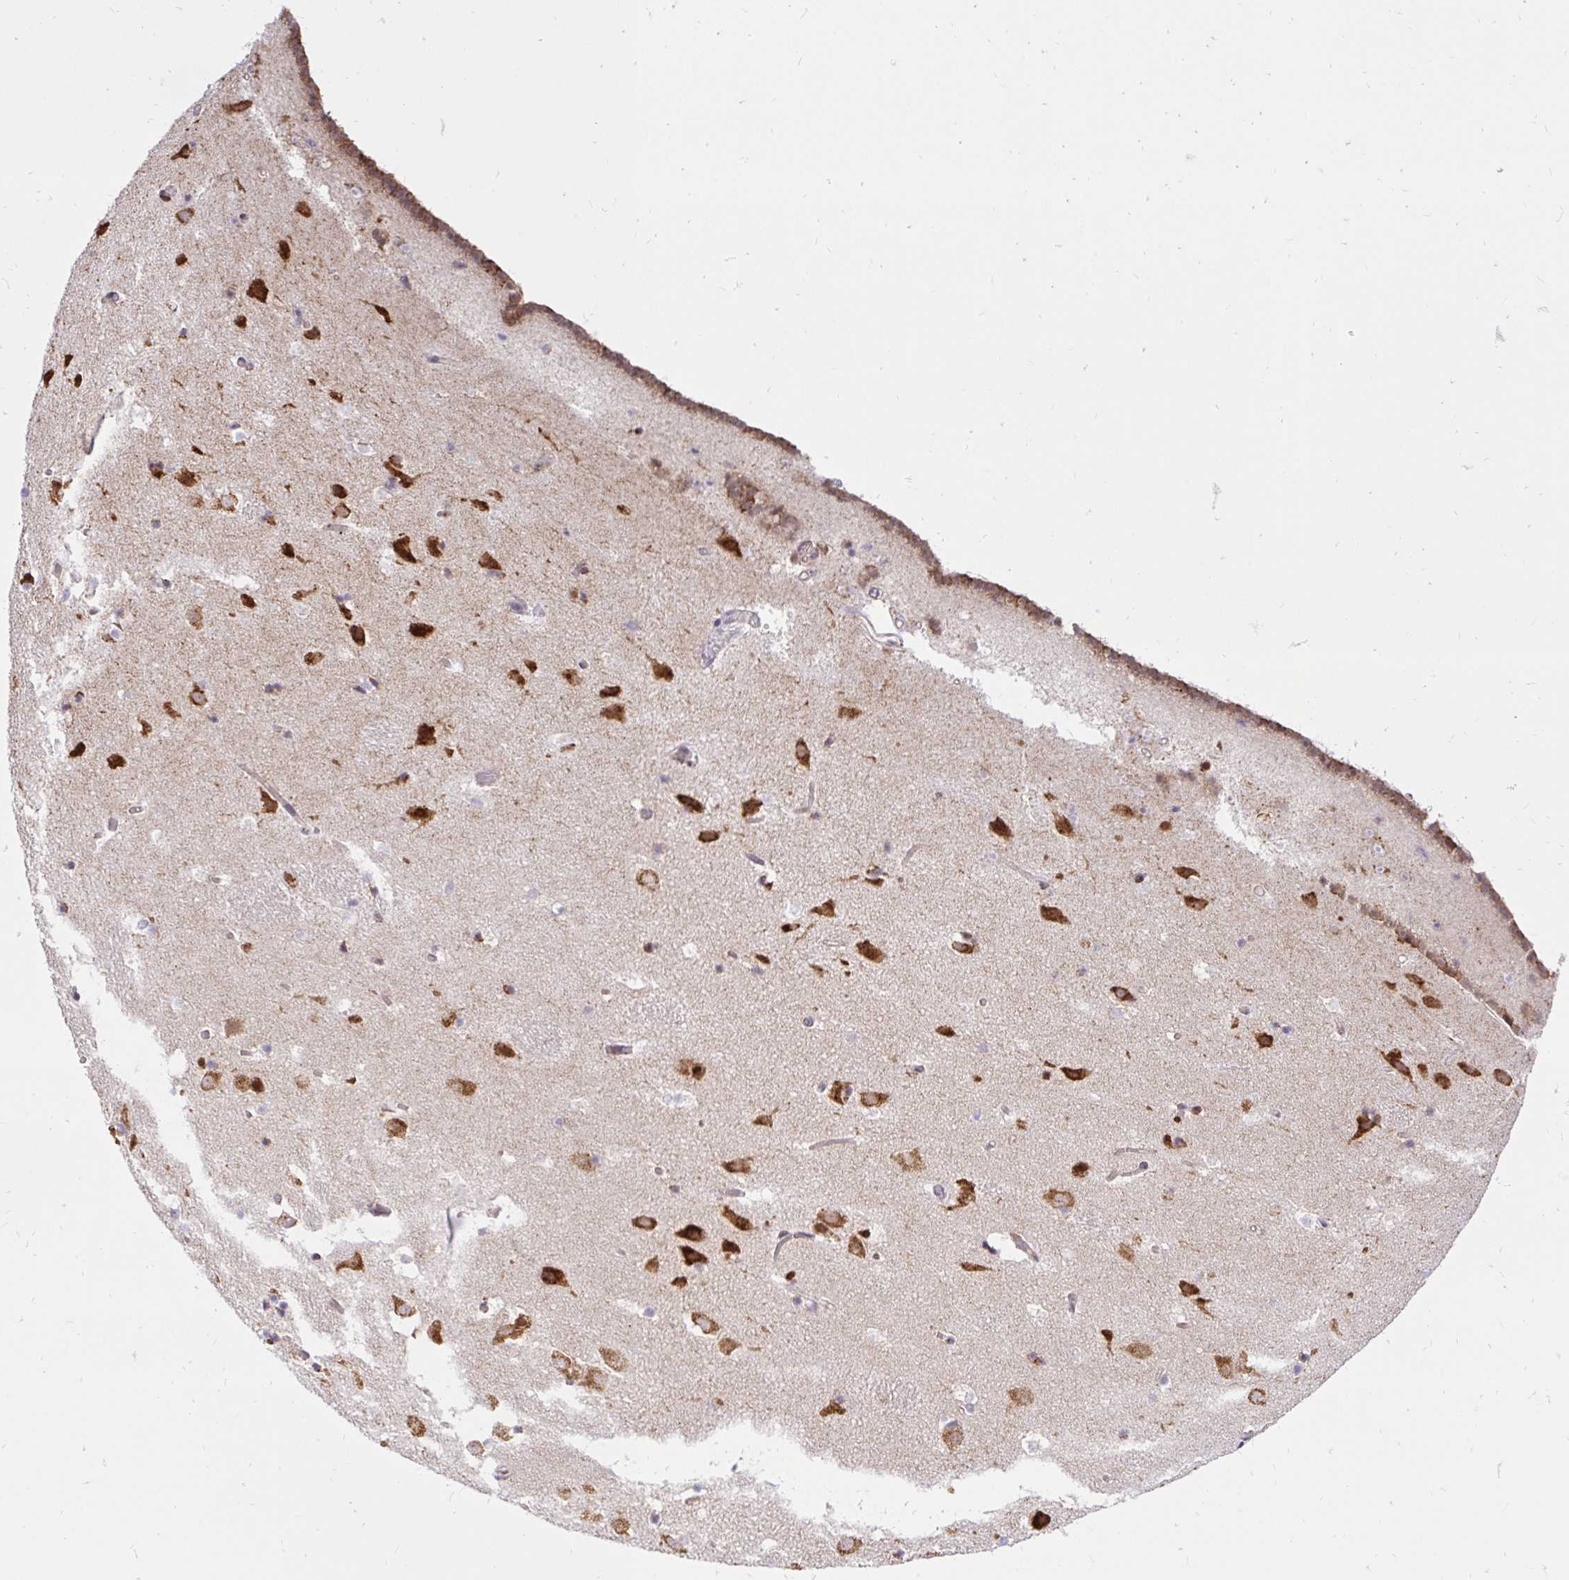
{"staining": {"intensity": "strong", "quantity": "<25%", "location": "cytoplasmic/membranous"}, "tissue": "caudate", "cell_type": "Glial cells", "image_type": "normal", "snomed": [{"axis": "morphology", "description": "Normal tissue, NOS"}, {"axis": "topography", "description": "Lateral ventricle wall"}], "caption": "This is an image of immunohistochemistry (IHC) staining of unremarkable caudate, which shows strong staining in the cytoplasmic/membranous of glial cells.", "gene": "NAALAD2", "patient": {"sex": "male", "age": 37}}